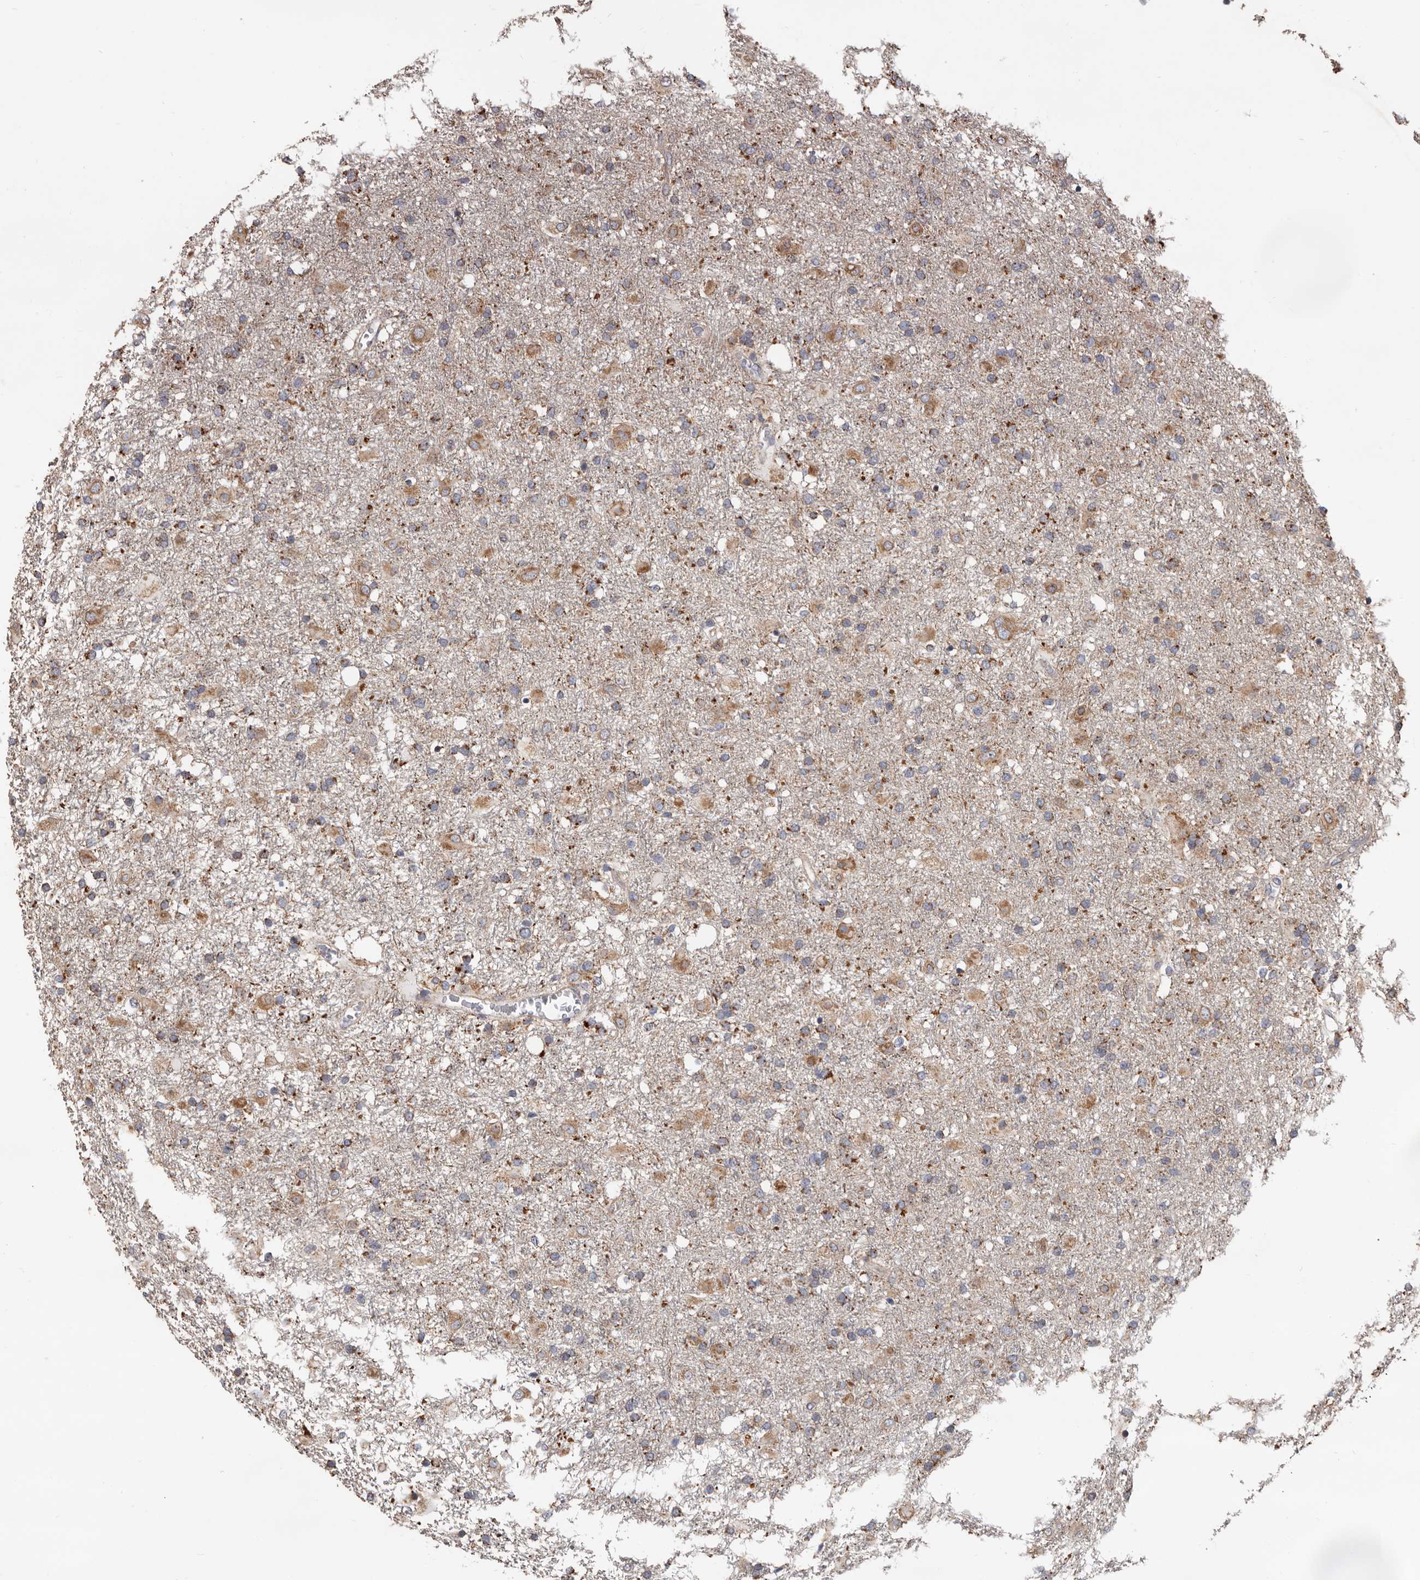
{"staining": {"intensity": "weak", "quantity": "25%-75%", "location": "cytoplasmic/membranous"}, "tissue": "glioma", "cell_type": "Tumor cells", "image_type": "cancer", "snomed": [{"axis": "morphology", "description": "Glioma, malignant, Low grade"}, {"axis": "topography", "description": "Brain"}], "caption": "Immunohistochemical staining of glioma reveals weak cytoplasmic/membranous protein staining in about 25%-75% of tumor cells.", "gene": "MRPL18", "patient": {"sex": "male", "age": 65}}